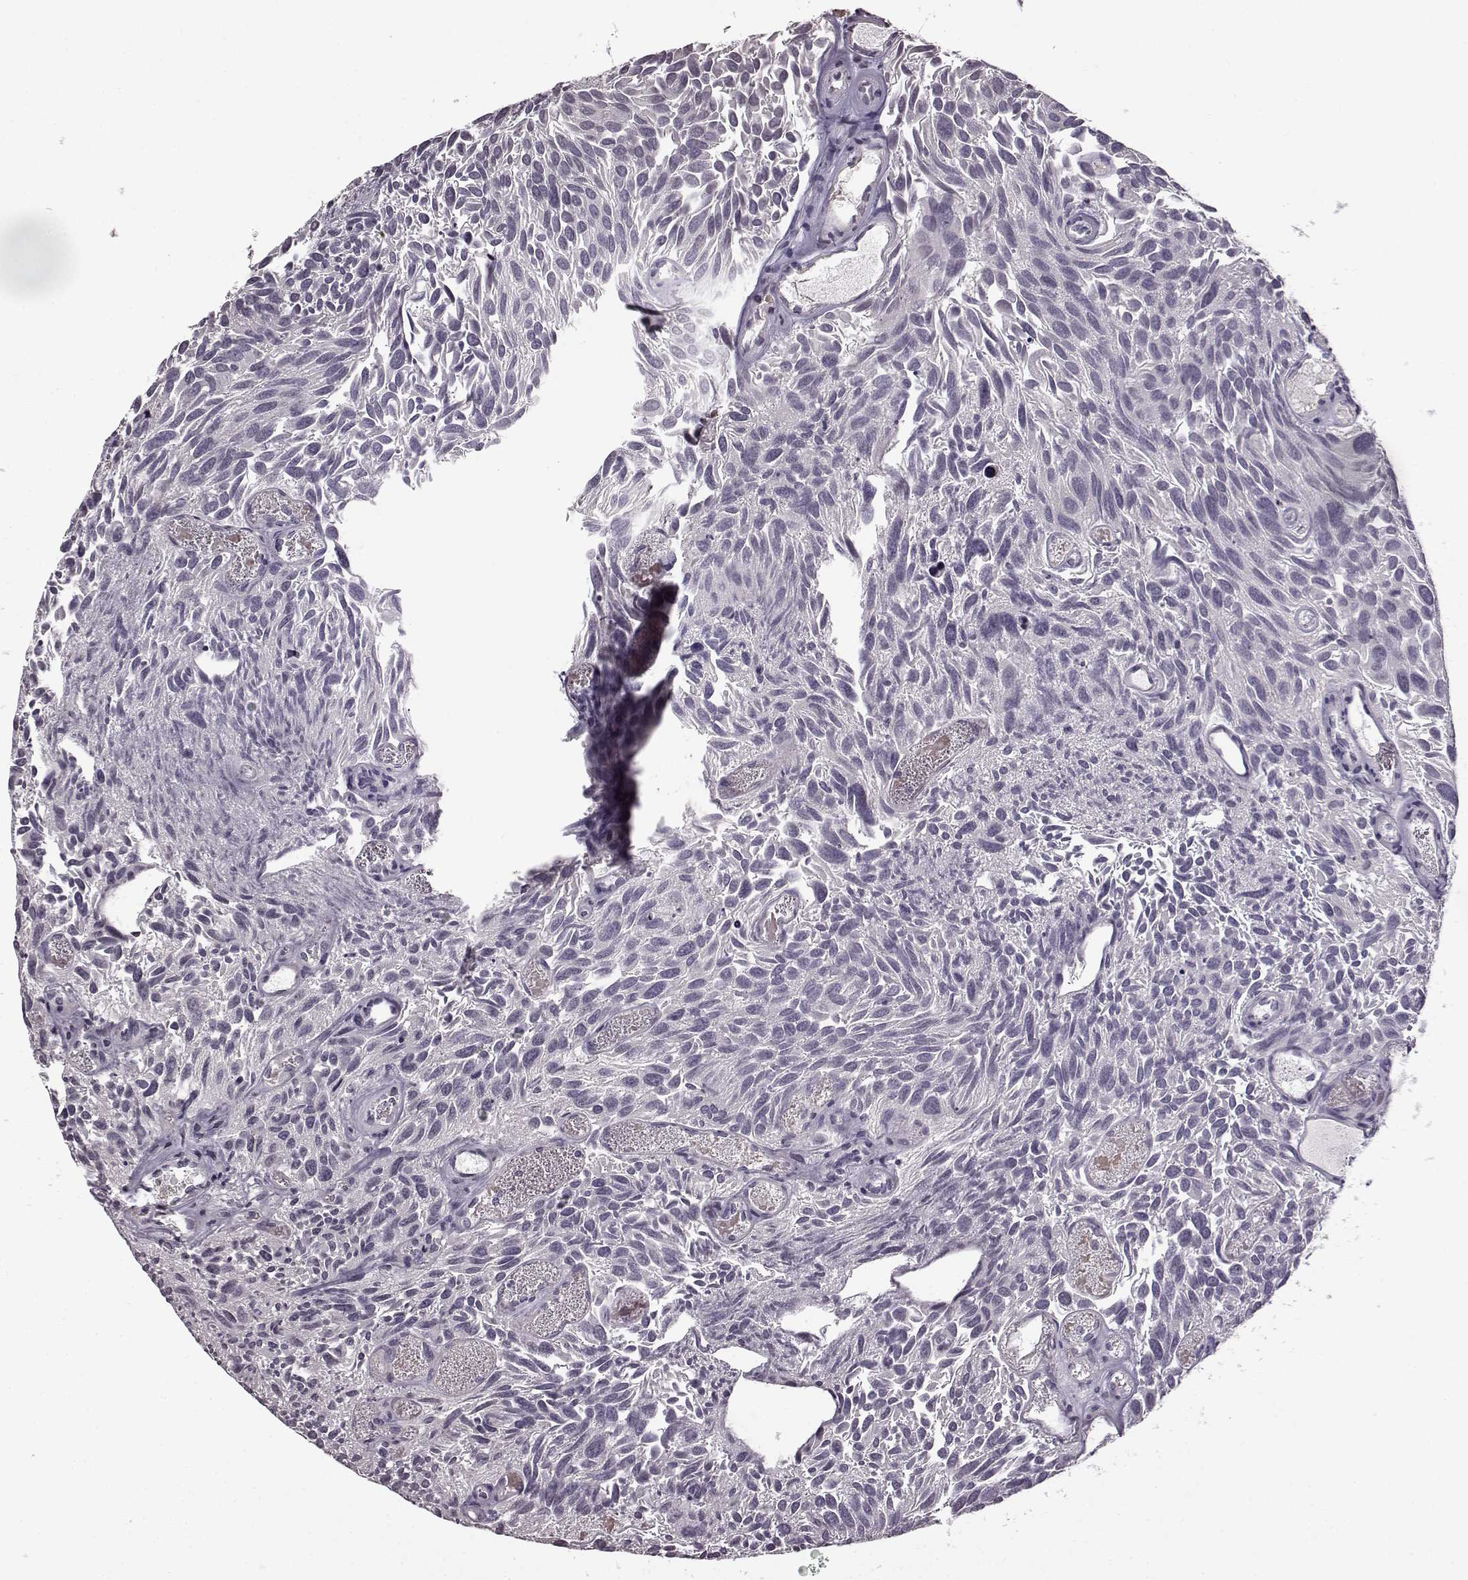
{"staining": {"intensity": "negative", "quantity": "none", "location": "none"}, "tissue": "urothelial cancer", "cell_type": "Tumor cells", "image_type": "cancer", "snomed": [{"axis": "morphology", "description": "Urothelial carcinoma, Low grade"}, {"axis": "topography", "description": "Urinary bladder"}], "caption": "Urothelial cancer stained for a protein using IHC reveals no staining tumor cells.", "gene": "FSHB", "patient": {"sex": "female", "age": 69}}